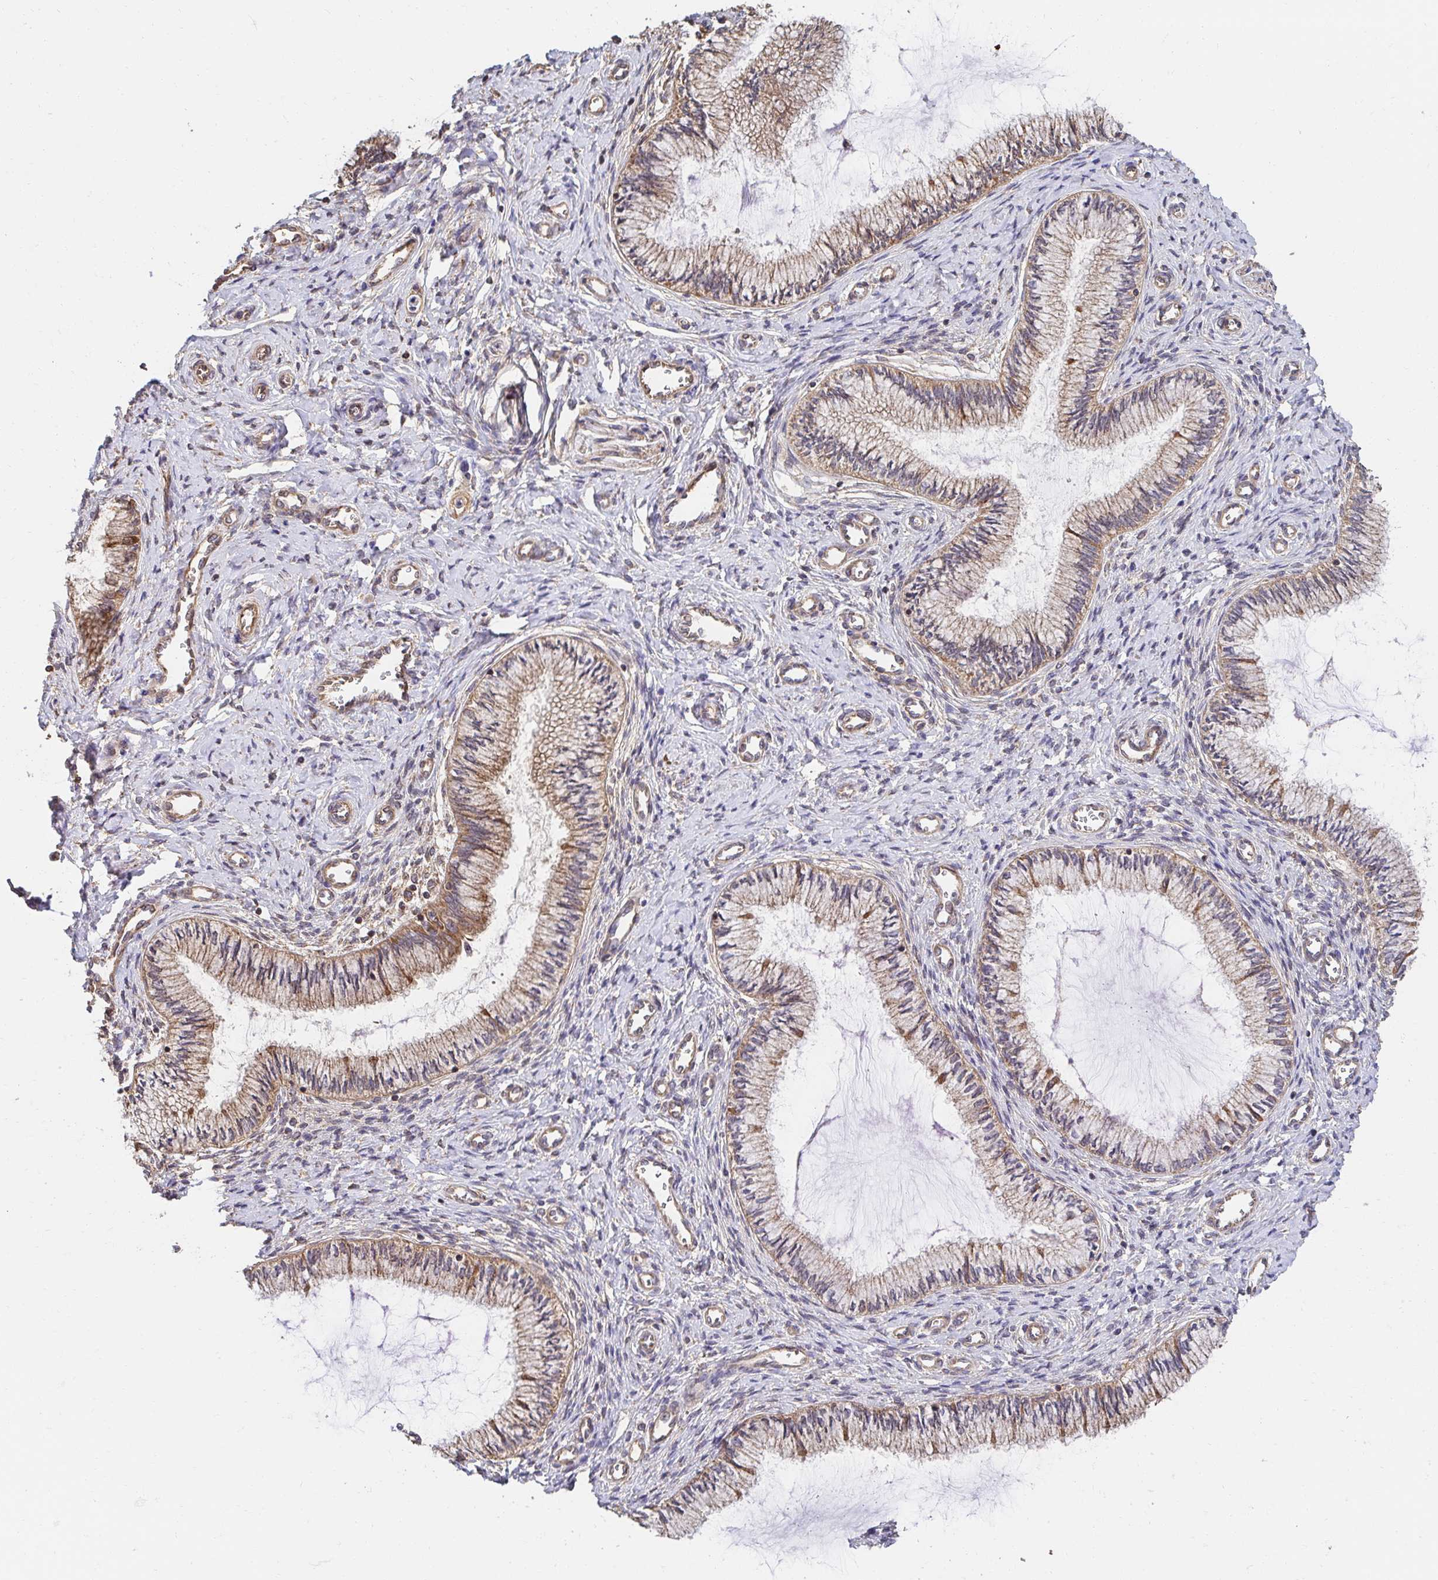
{"staining": {"intensity": "moderate", "quantity": ">75%", "location": "cytoplasmic/membranous"}, "tissue": "cervix", "cell_type": "Glandular cells", "image_type": "normal", "snomed": [{"axis": "morphology", "description": "Normal tissue, NOS"}, {"axis": "topography", "description": "Cervix"}], "caption": "Immunohistochemistry (IHC) of normal cervix demonstrates medium levels of moderate cytoplasmic/membranous staining in about >75% of glandular cells.", "gene": "APBB1", "patient": {"sex": "female", "age": 24}}